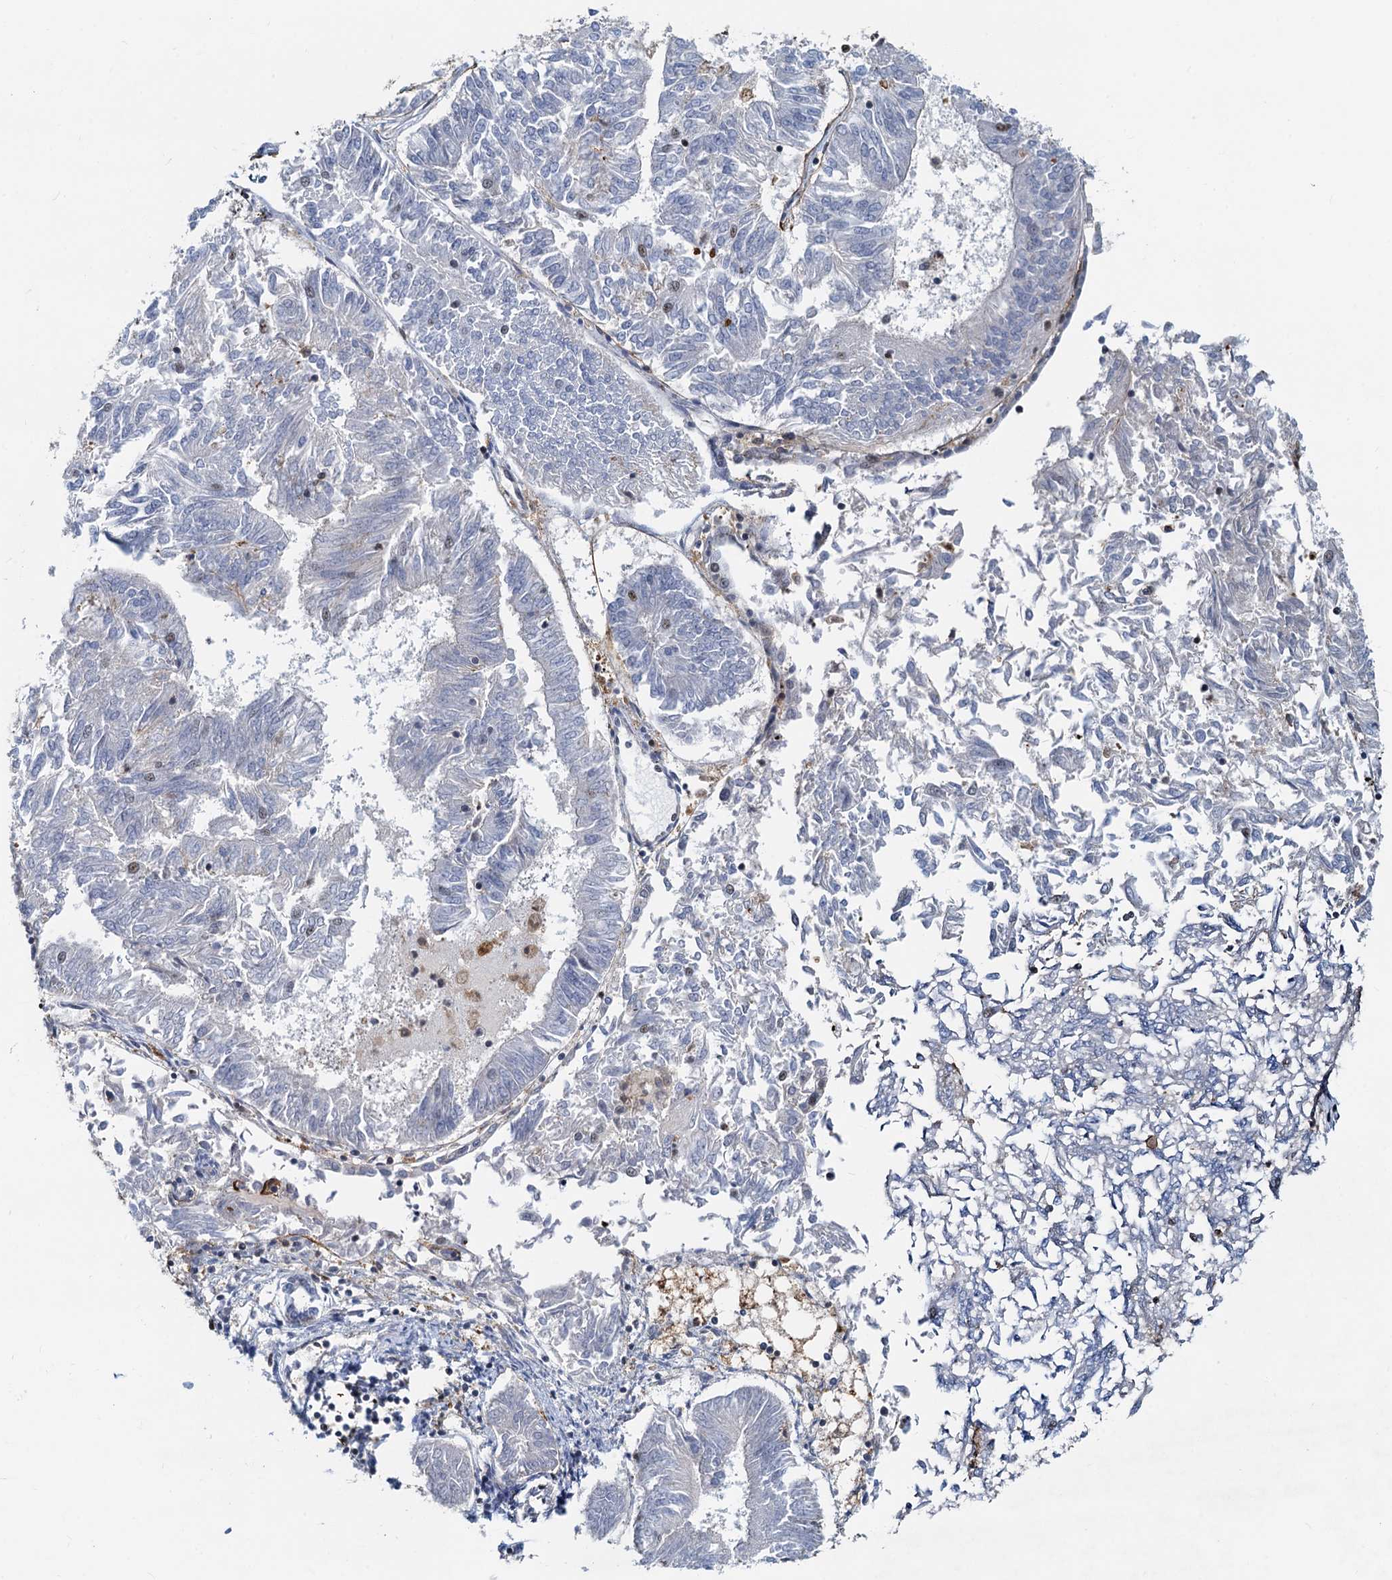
{"staining": {"intensity": "negative", "quantity": "none", "location": "none"}, "tissue": "endometrial cancer", "cell_type": "Tumor cells", "image_type": "cancer", "snomed": [{"axis": "morphology", "description": "Adenocarcinoma, NOS"}, {"axis": "topography", "description": "Endometrium"}], "caption": "Tumor cells are negative for protein expression in human endometrial cancer. (Stains: DAB (3,3'-diaminobenzidine) immunohistochemistry (IHC) with hematoxylin counter stain, Microscopy: brightfield microscopy at high magnification).", "gene": "RBM26", "patient": {"sex": "female", "age": 58}}